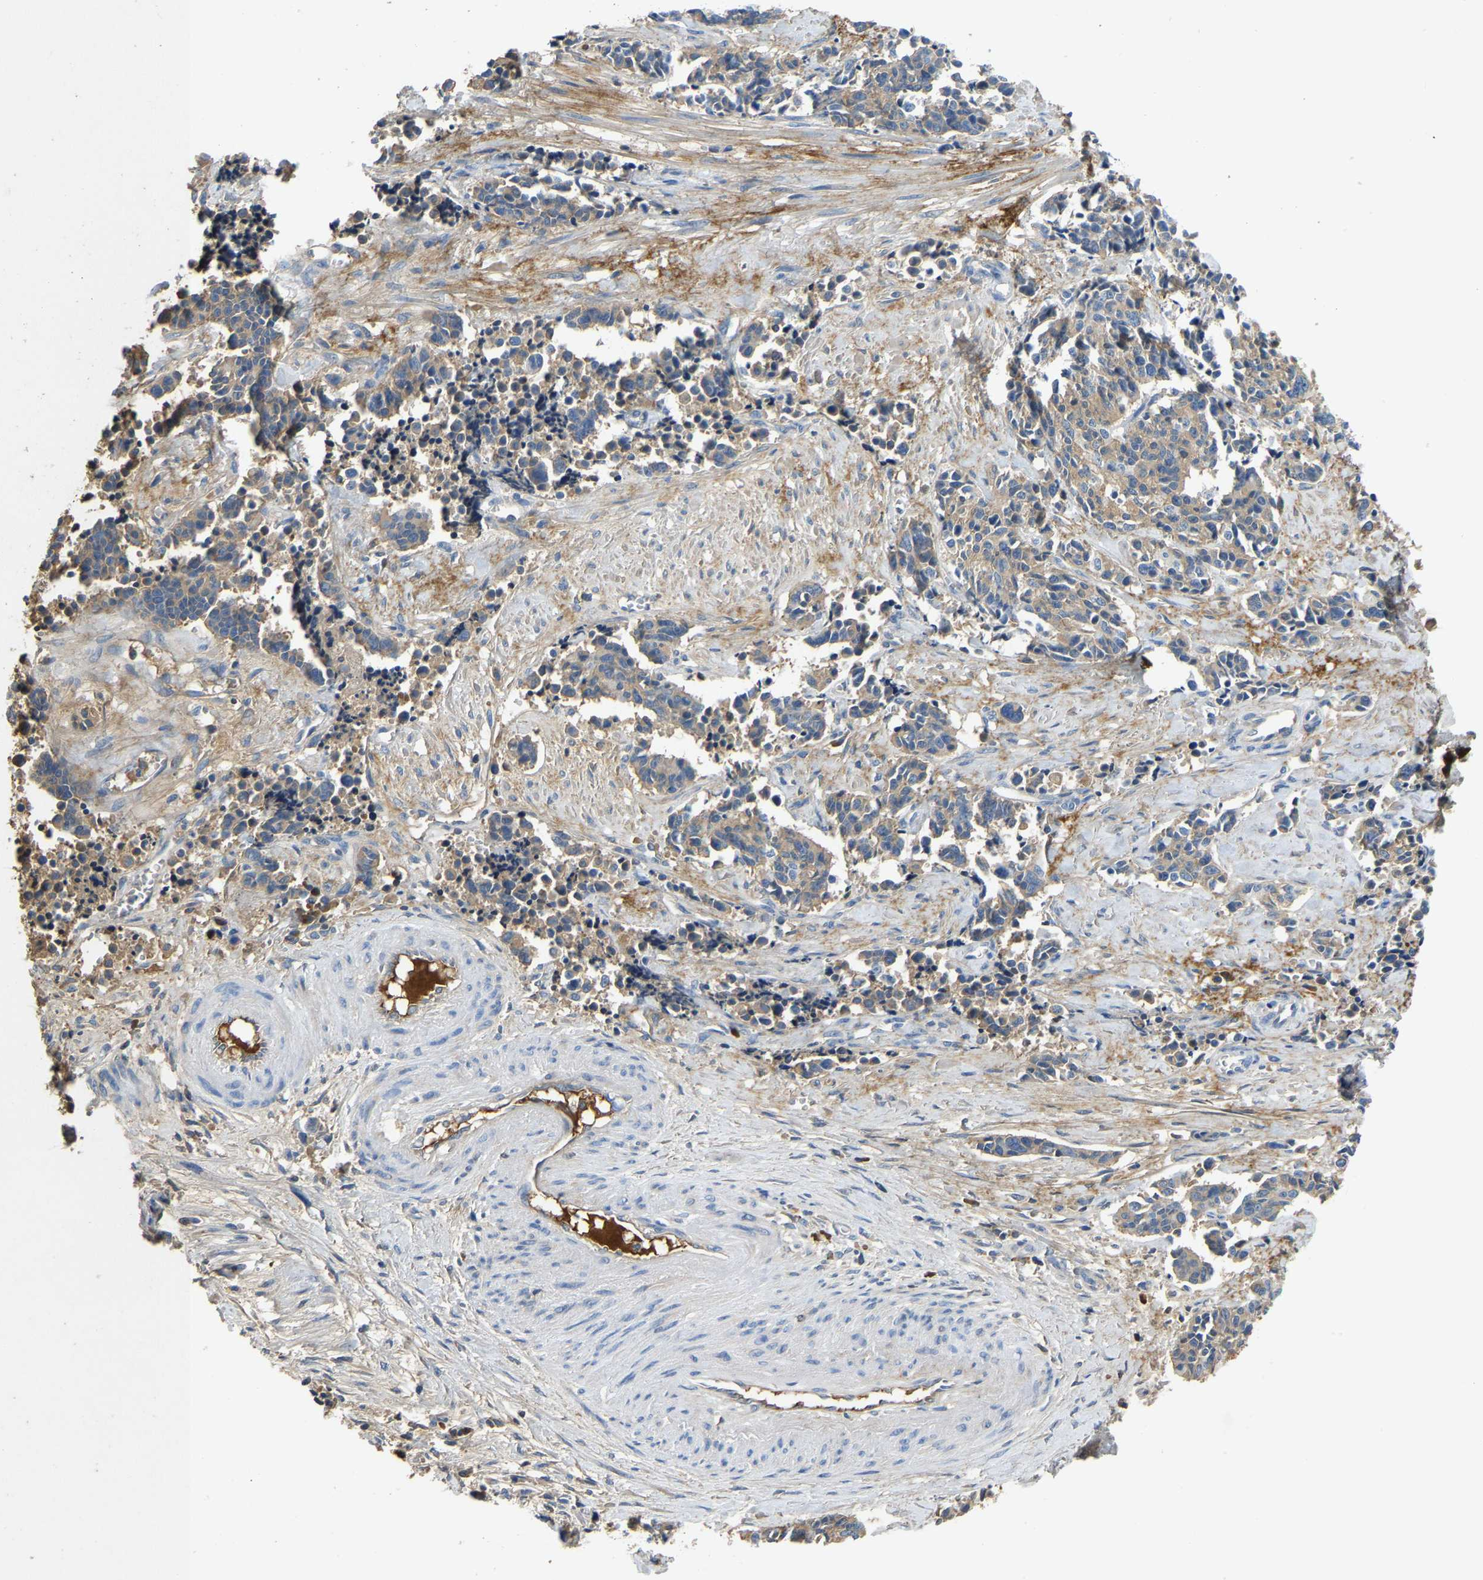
{"staining": {"intensity": "moderate", "quantity": "<25%", "location": "cytoplasmic/membranous"}, "tissue": "cervical cancer", "cell_type": "Tumor cells", "image_type": "cancer", "snomed": [{"axis": "morphology", "description": "Squamous cell carcinoma, NOS"}, {"axis": "topography", "description": "Cervix"}], "caption": "Approximately <25% of tumor cells in human cervical squamous cell carcinoma show moderate cytoplasmic/membranous protein staining as visualized by brown immunohistochemical staining.", "gene": "STC1", "patient": {"sex": "female", "age": 35}}